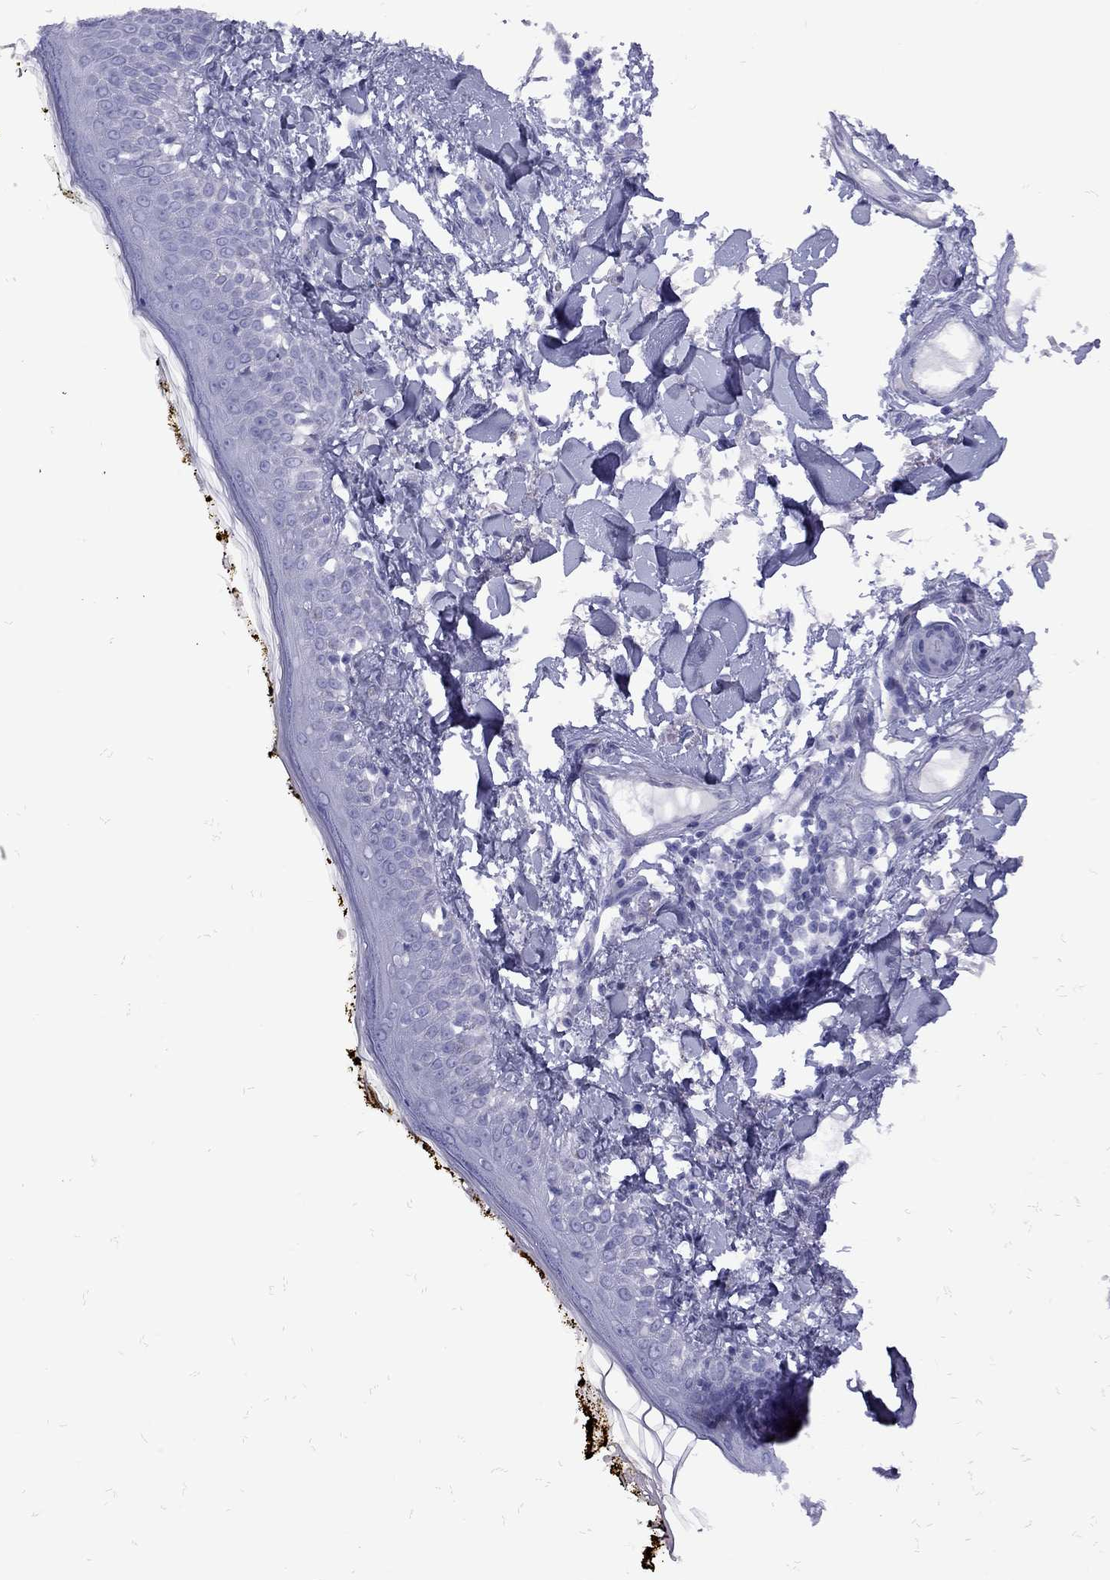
{"staining": {"intensity": "negative", "quantity": "none", "location": "none"}, "tissue": "skin", "cell_type": "Fibroblasts", "image_type": "normal", "snomed": [{"axis": "morphology", "description": "Normal tissue, NOS"}, {"axis": "topography", "description": "Skin"}], "caption": "Immunohistochemical staining of normal skin exhibits no significant expression in fibroblasts. (DAB immunohistochemistry (IHC) with hematoxylin counter stain).", "gene": "FSCN3", "patient": {"sex": "male", "age": 76}}